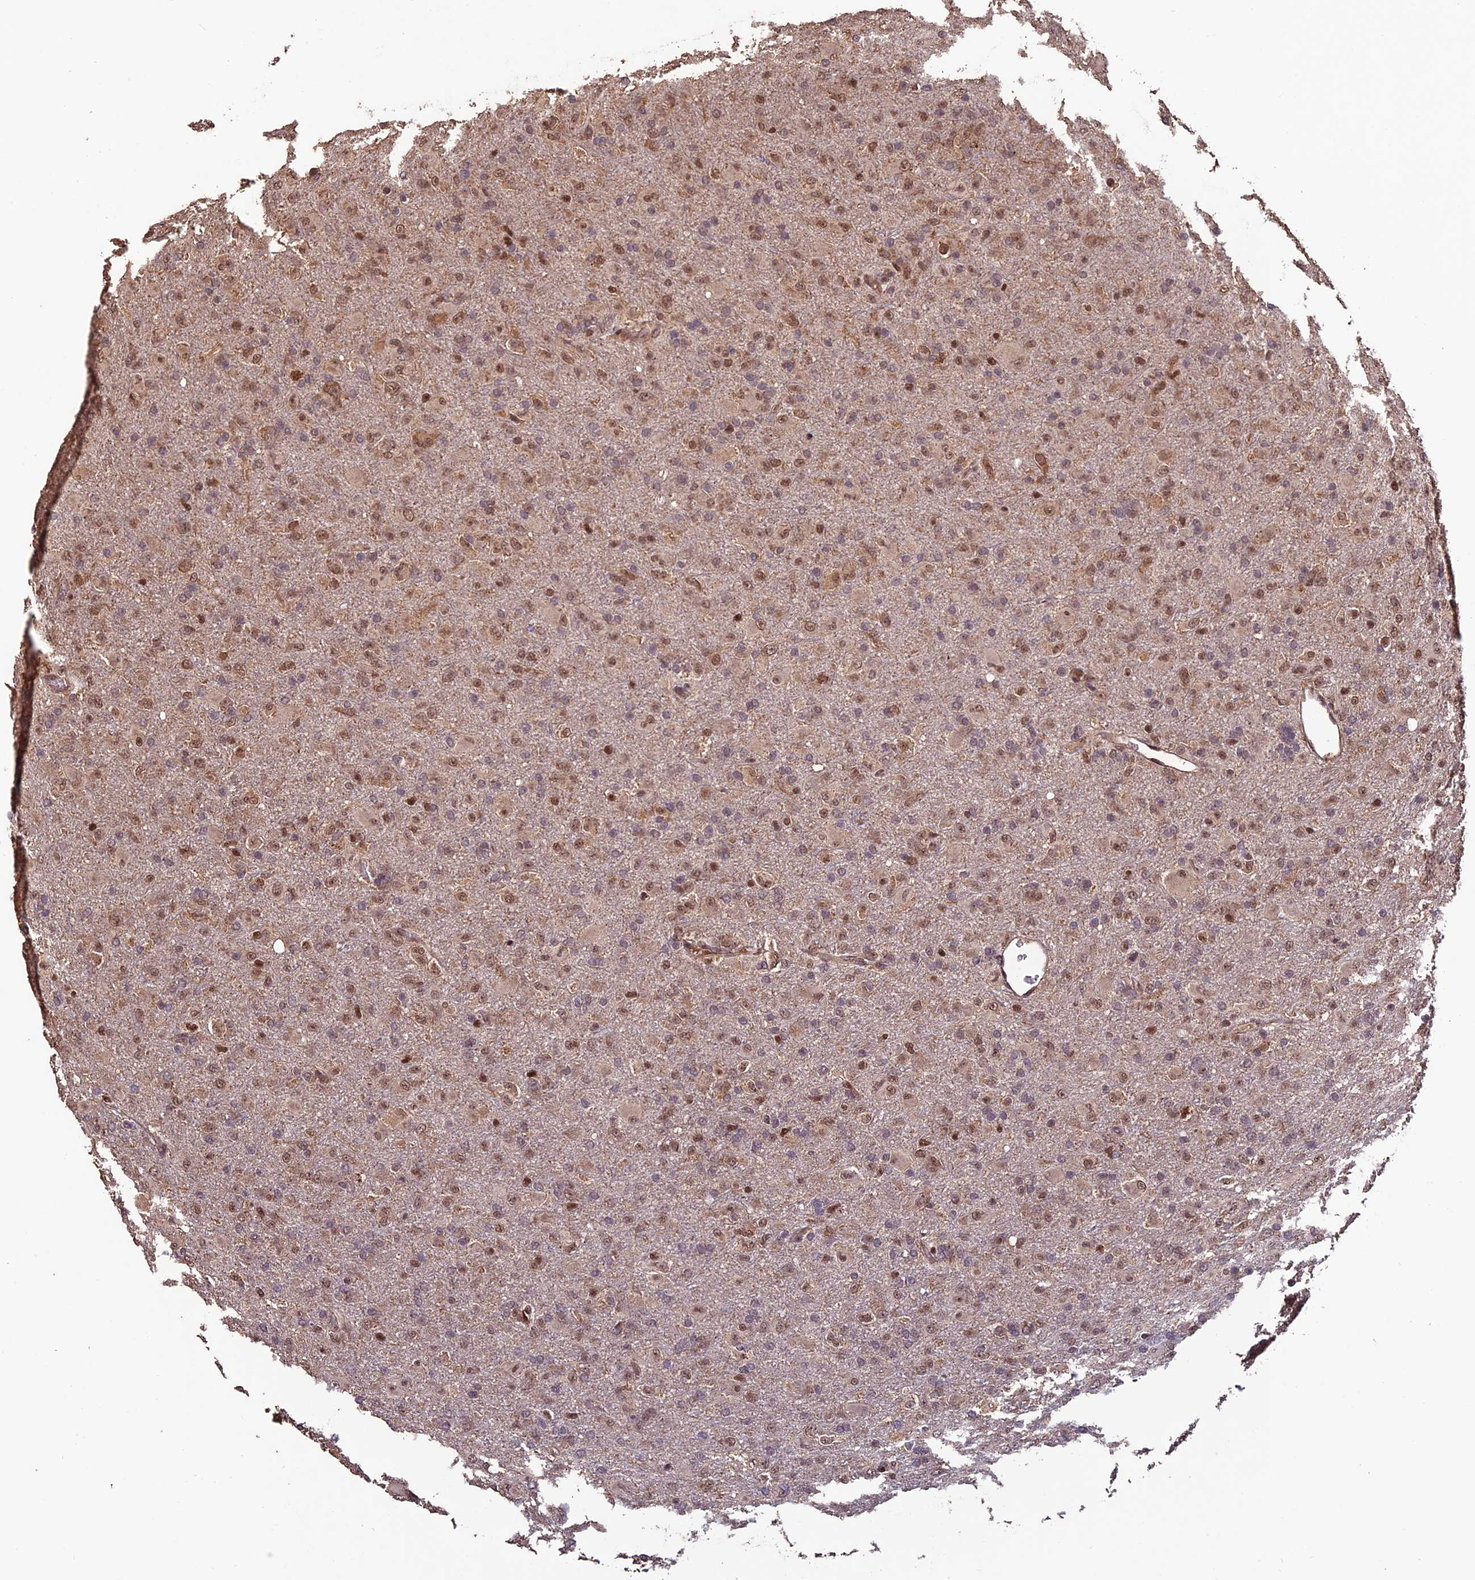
{"staining": {"intensity": "moderate", "quantity": ">75%", "location": "nuclear"}, "tissue": "glioma", "cell_type": "Tumor cells", "image_type": "cancer", "snomed": [{"axis": "morphology", "description": "Glioma, malignant, Low grade"}, {"axis": "topography", "description": "Brain"}], "caption": "A medium amount of moderate nuclear positivity is appreciated in approximately >75% of tumor cells in malignant low-grade glioma tissue. (brown staining indicates protein expression, while blue staining denotes nuclei).", "gene": "CABIN1", "patient": {"sex": "male", "age": 65}}